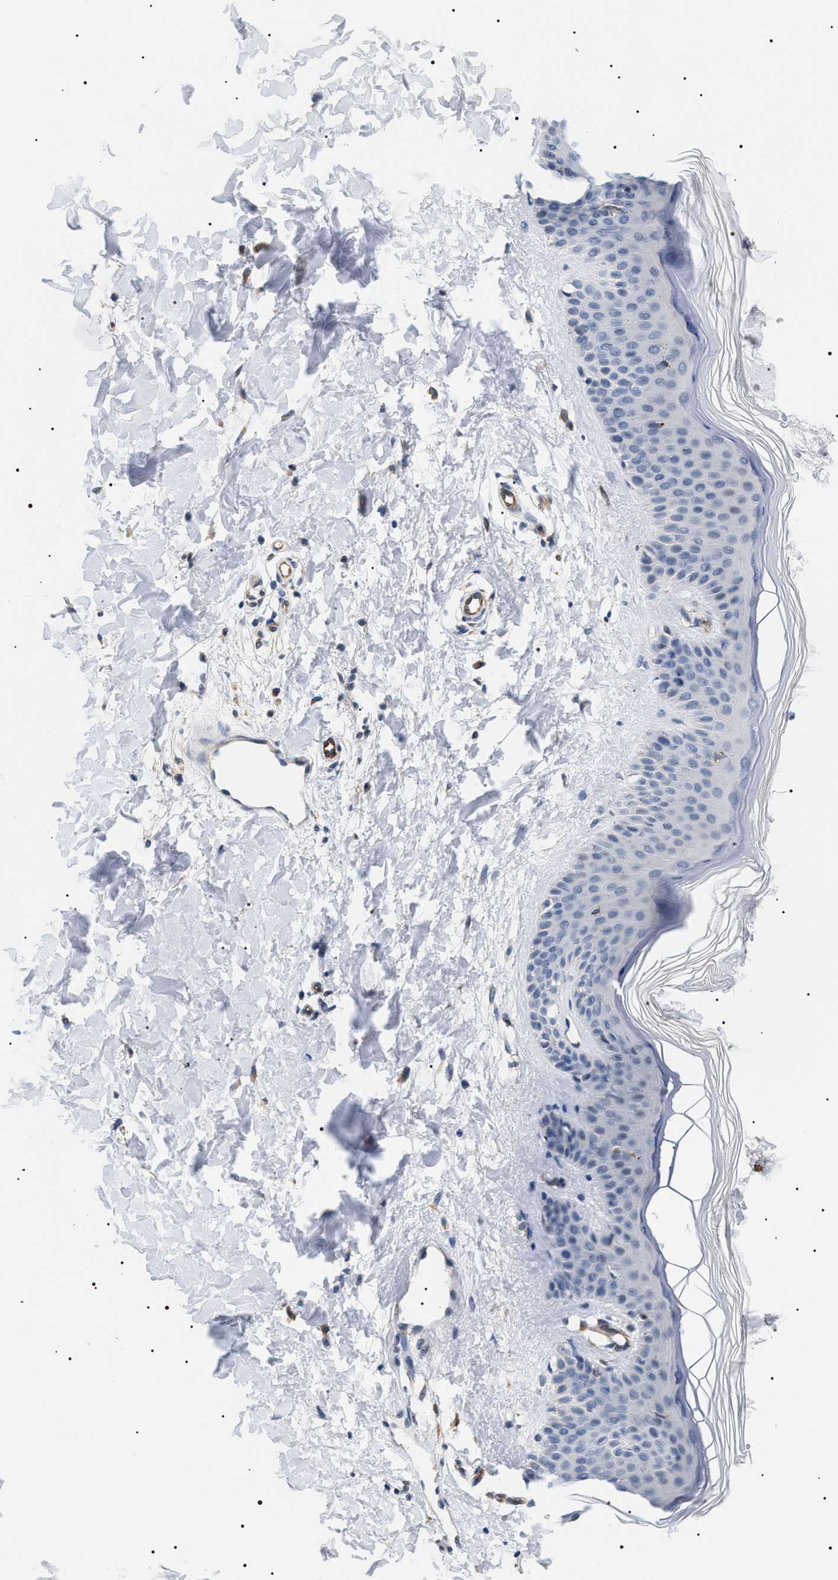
{"staining": {"intensity": "negative", "quantity": "none", "location": "none"}, "tissue": "skin", "cell_type": "Fibroblasts", "image_type": "normal", "snomed": [{"axis": "morphology", "description": "Normal tissue, NOS"}, {"axis": "morphology", "description": "Malignant melanoma, Metastatic site"}, {"axis": "topography", "description": "Skin"}], "caption": "Immunohistochemistry micrograph of unremarkable skin: skin stained with DAB displays no significant protein expression in fibroblasts.", "gene": "HSD17B11", "patient": {"sex": "male", "age": 41}}